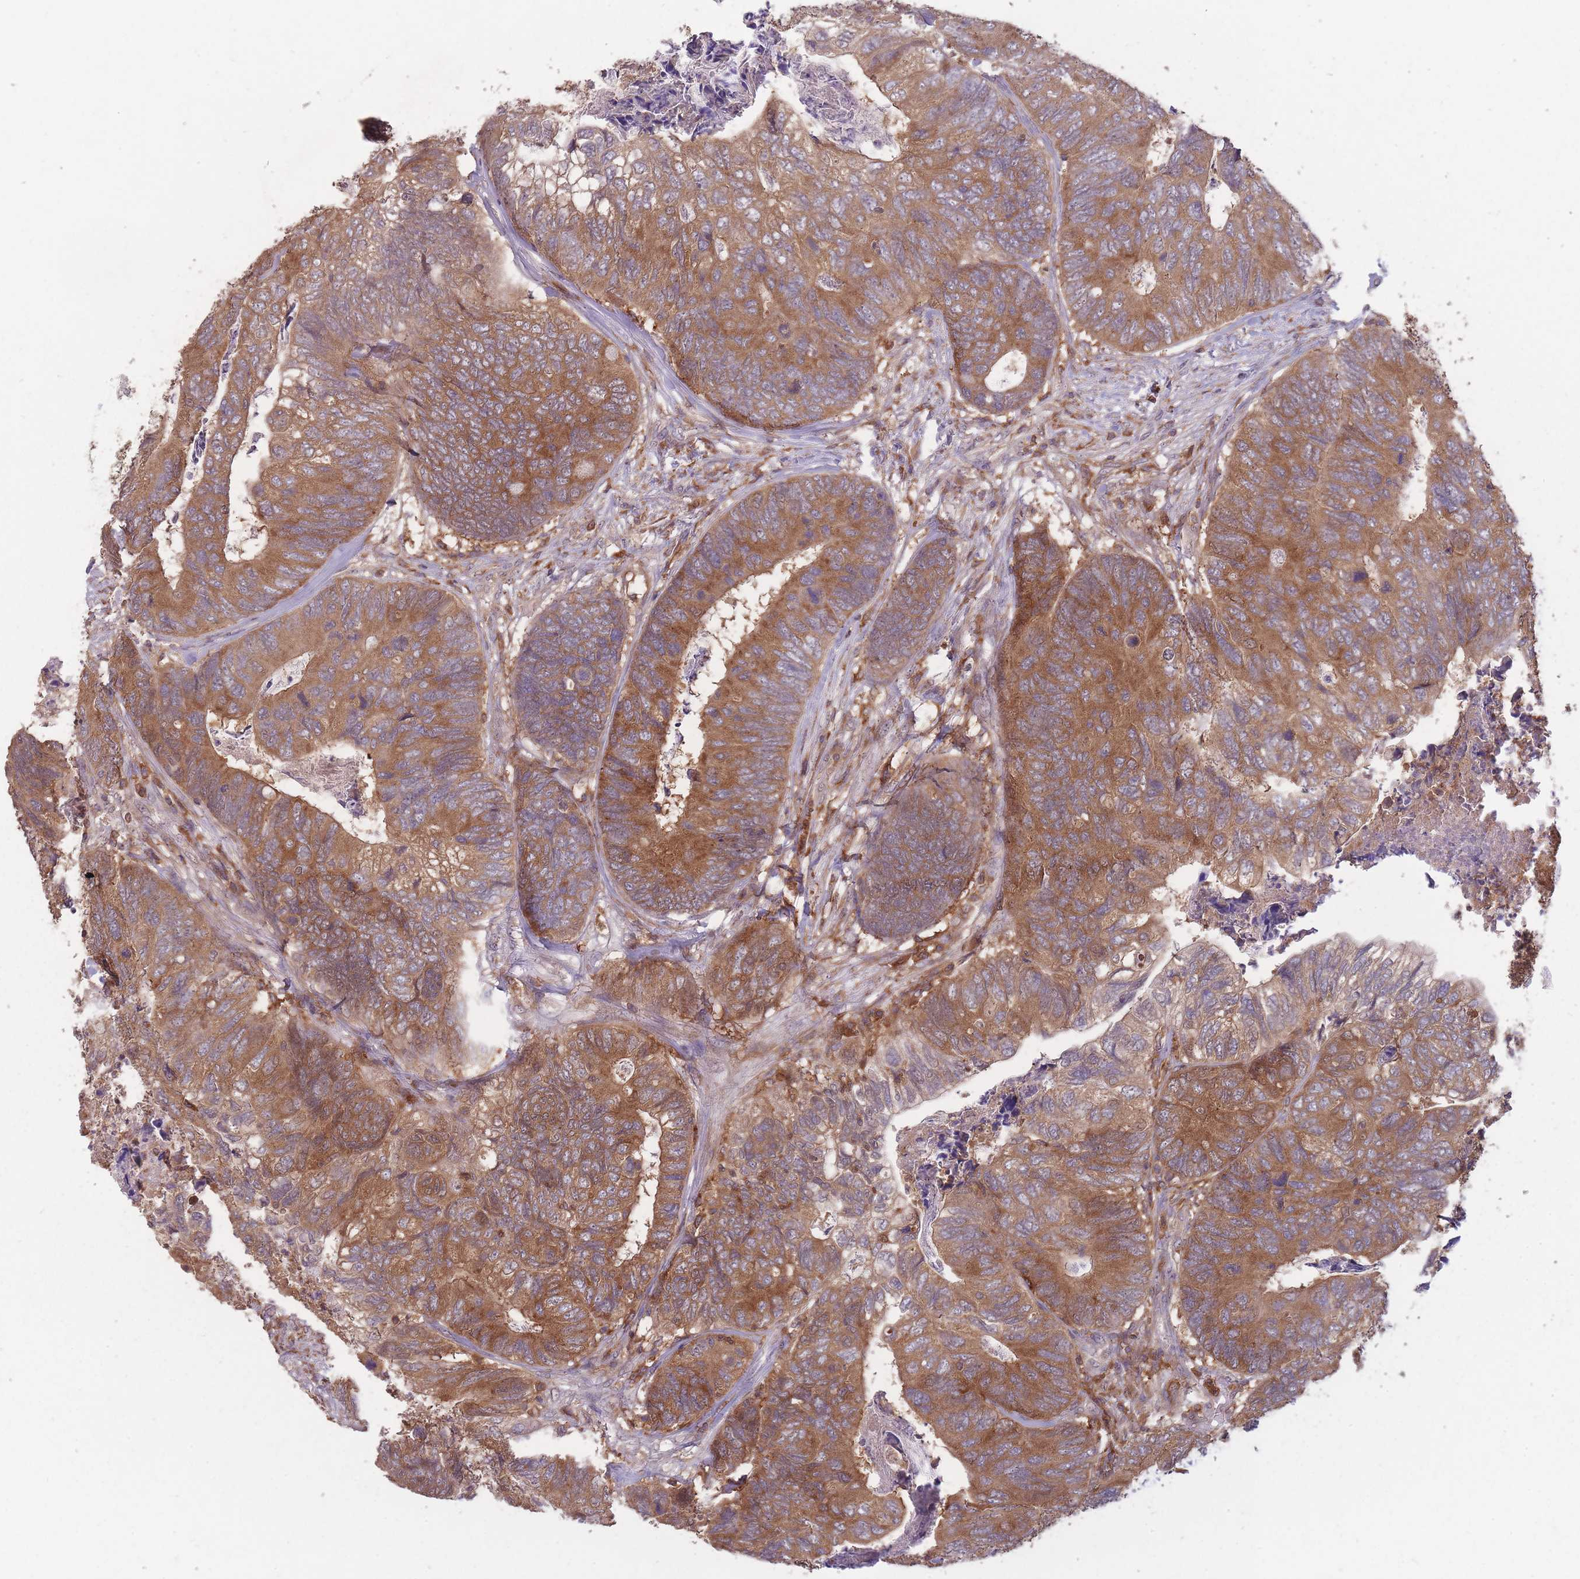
{"staining": {"intensity": "moderate", "quantity": ">75%", "location": "cytoplasmic/membranous"}, "tissue": "colorectal cancer", "cell_type": "Tumor cells", "image_type": "cancer", "snomed": [{"axis": "morphology", "description": "Adenocarcinoma, NOS"}, {"axis": "topography", "description": "Colon"}], "caption": "Colorectal cancer stained for a protein (brown) reveals moderate cytoplasmic/membranous positive positivity in about >75% of tumor cells.", "gene": "GMIP", "patient": {"sex": "female", "age": 67}}